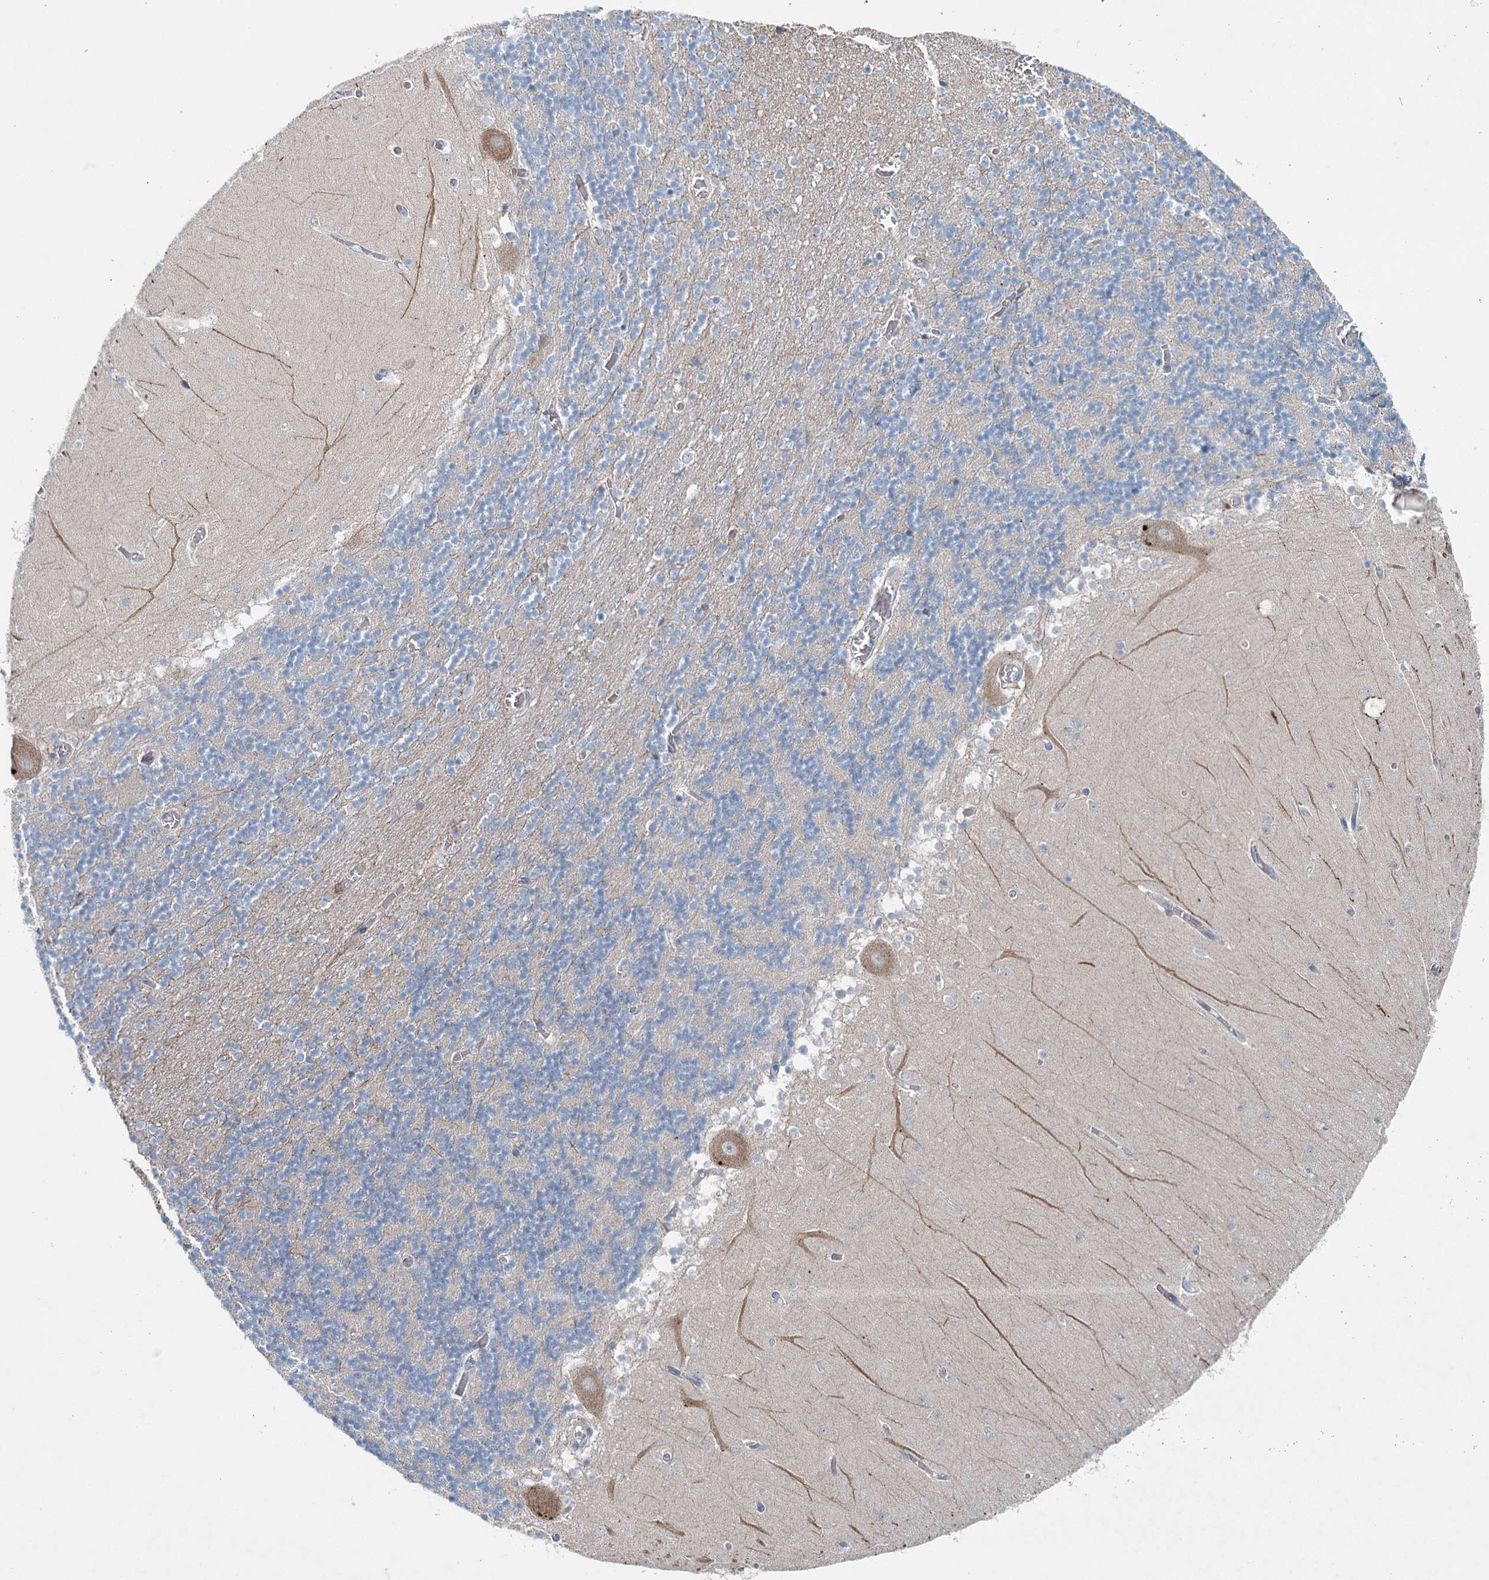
{"staining": {"intensity": "negative", "quantity": "none", "location": "none"}, "tissue": "cerebellum", "cell_type": "Cells in granular layer", "image_type": "normal", "snomed": [{"axis": "morphology", "description": "Normal tissue, NOS"}, {"axis": "topography", "description": "Cerebellum"}], "caption": "This is an immunohistochemistry (IHC) image of unremarkable human cerebellum. There is no positivity in cells in granular layer.", "gene": "CHCHD5", "patient": {"sex": "female", "age": 28}}